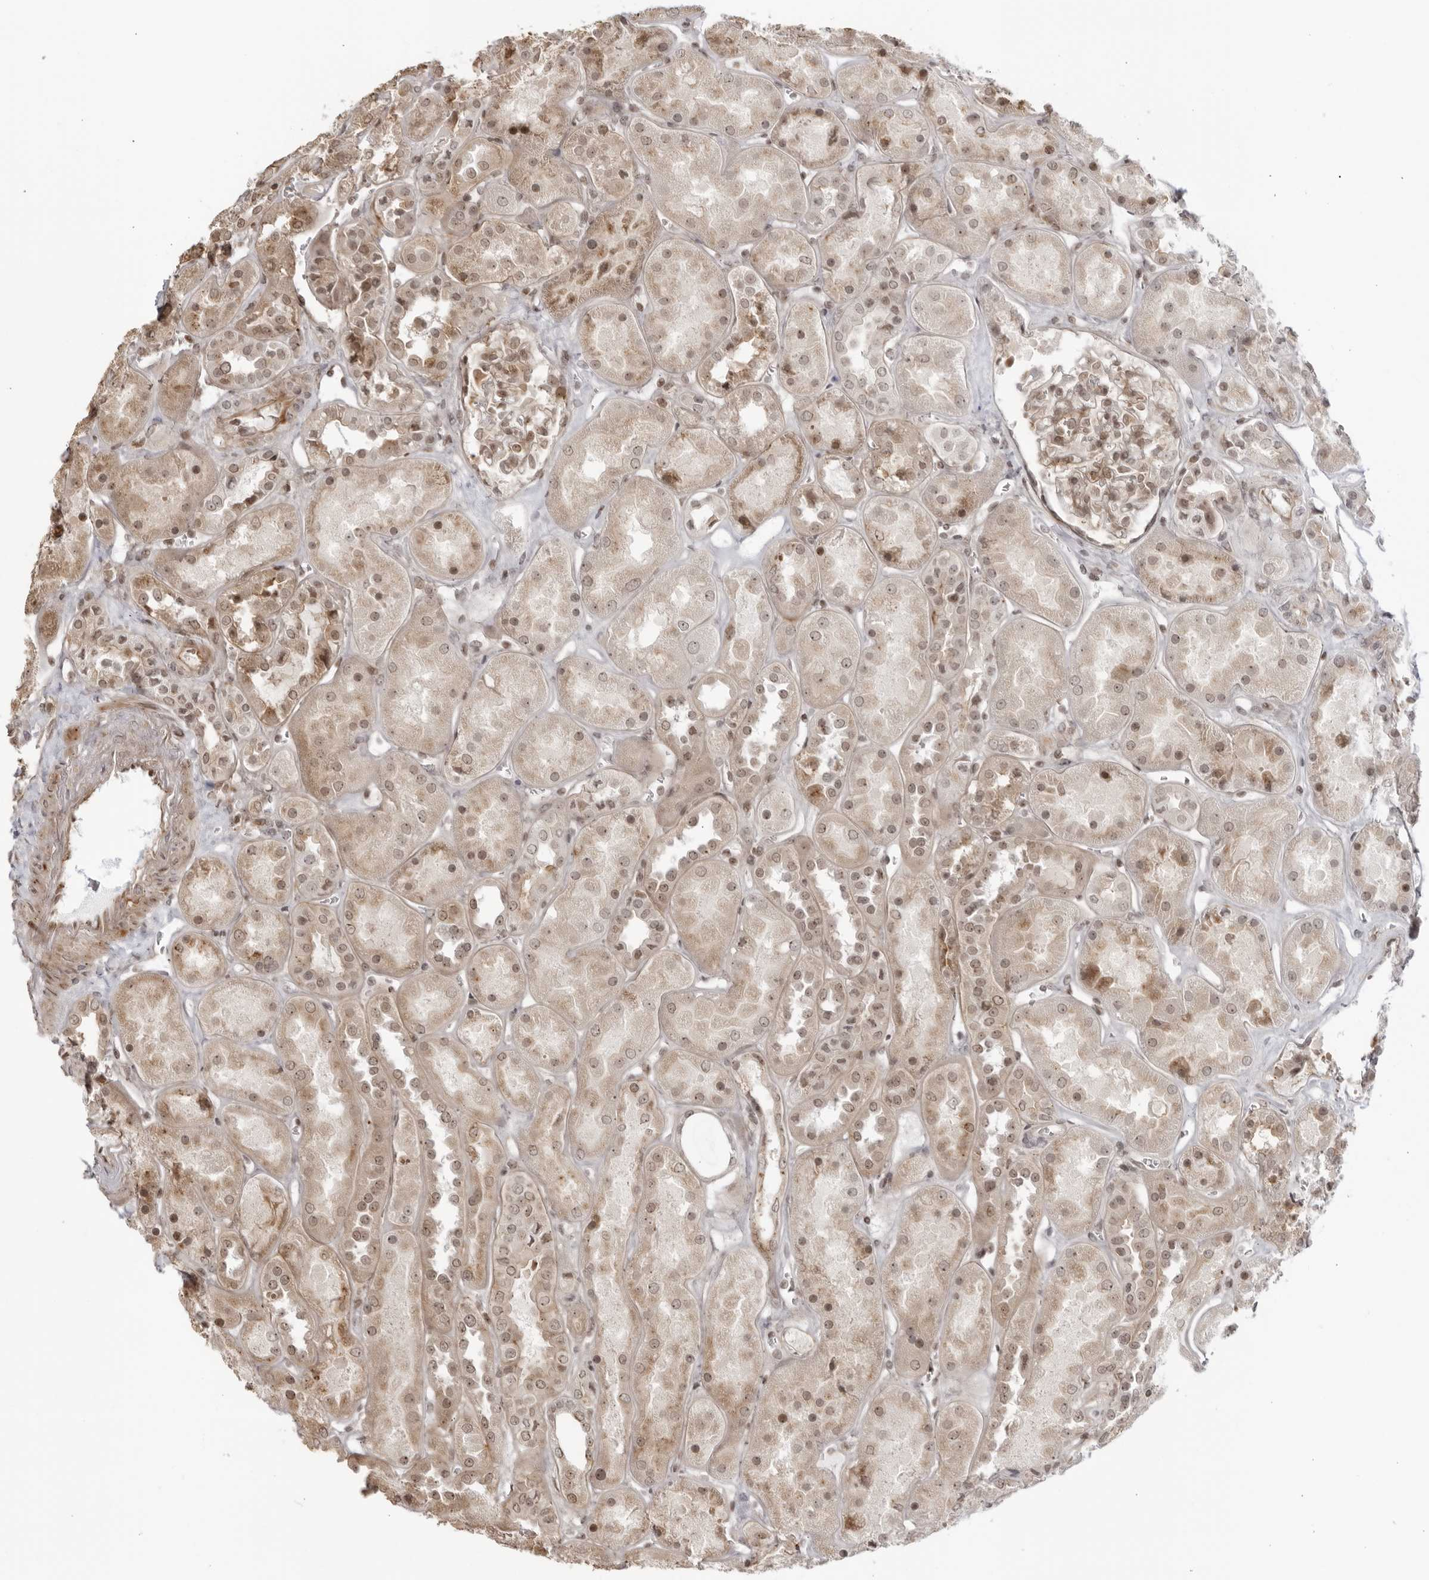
{"staining": {"intensity": "moderate", "quantity": ">75%", "location": "nuclear"}, "tissue": "kidney", "cell_type": "Cells in glomeruli", "image_type": "normal", "snomed": [{"axis": "morphology", "description": "Normal tissue, NOS"}, {"axis": "topography", "description": "Kidney"}], "caption": "High-magnification brightfield microscopy of normal kidney stained with DAB (3,3'-diaminobenzidine) (brown) and counterstained with hematoxylin (blue). cells in glomeruli exhibit moderate nuclear positivity is appreciated in about>75% of cells. (brown staining indicates protein expression, while blue staining denotes nuclei).", "gene": "TCF21", "patient": {"sex": "male", "age": 70}}